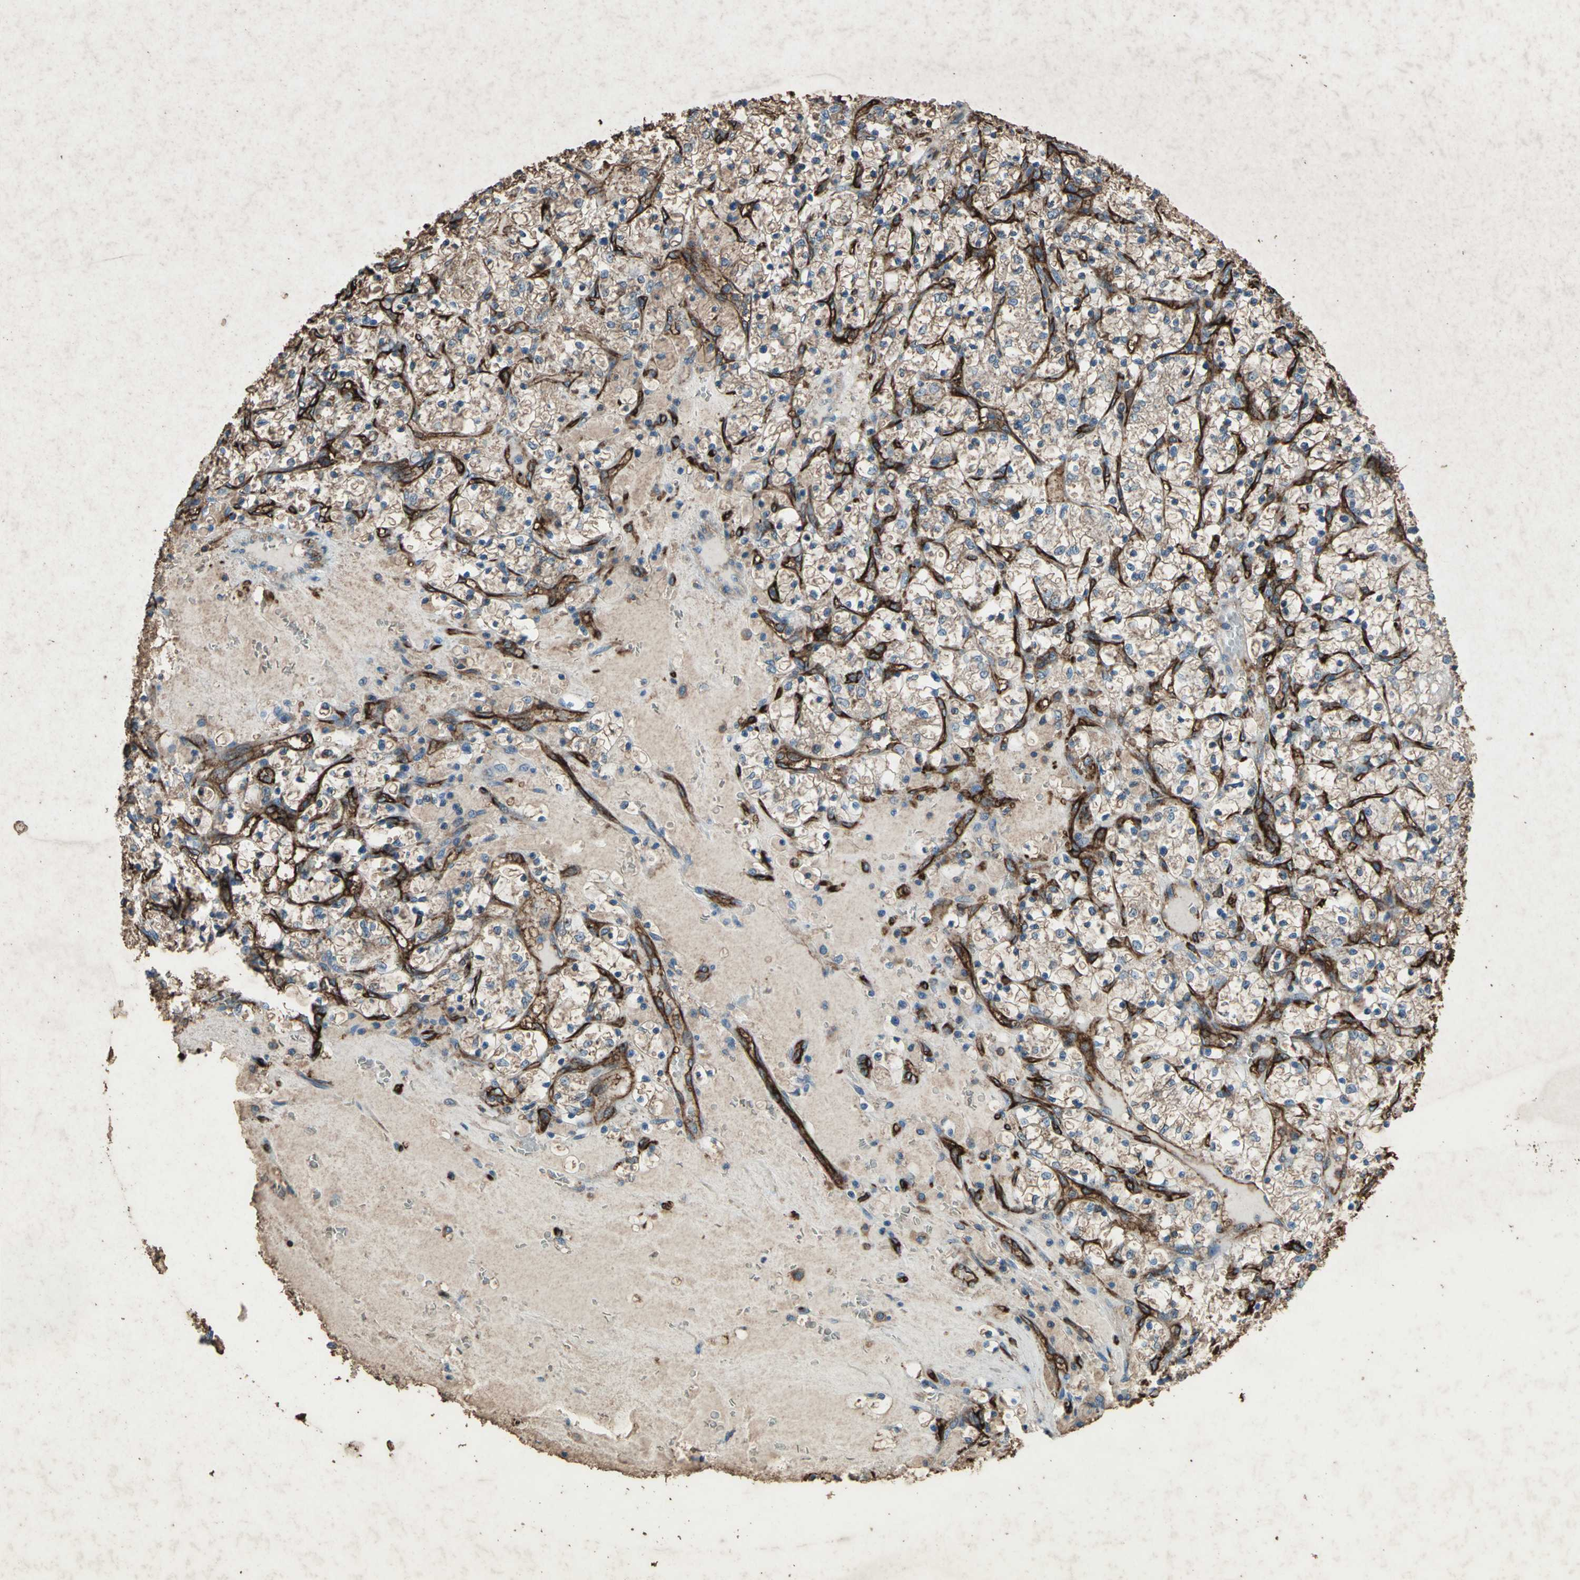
{"staining": {"intensity": "weak", "quantity": ">75%", "location": "cytoplasmic/membranous"}, "tissue": "renal cancer", "cell_type": "Tumor cells", "image_type": "cancer", "snomed": [{"axis": "morphology", "description": "Adenocarcinoma, NOS"}, {"axis": "topography", "description": "Kidney"}], "caption": "Renal adenocarcinoma stained with IHC shows weak cytoplasmic/membranous positivity in approximately >75% of tumor cells.", "gene": "CCR6", "patient": {"sex": "female", "age": 69}}